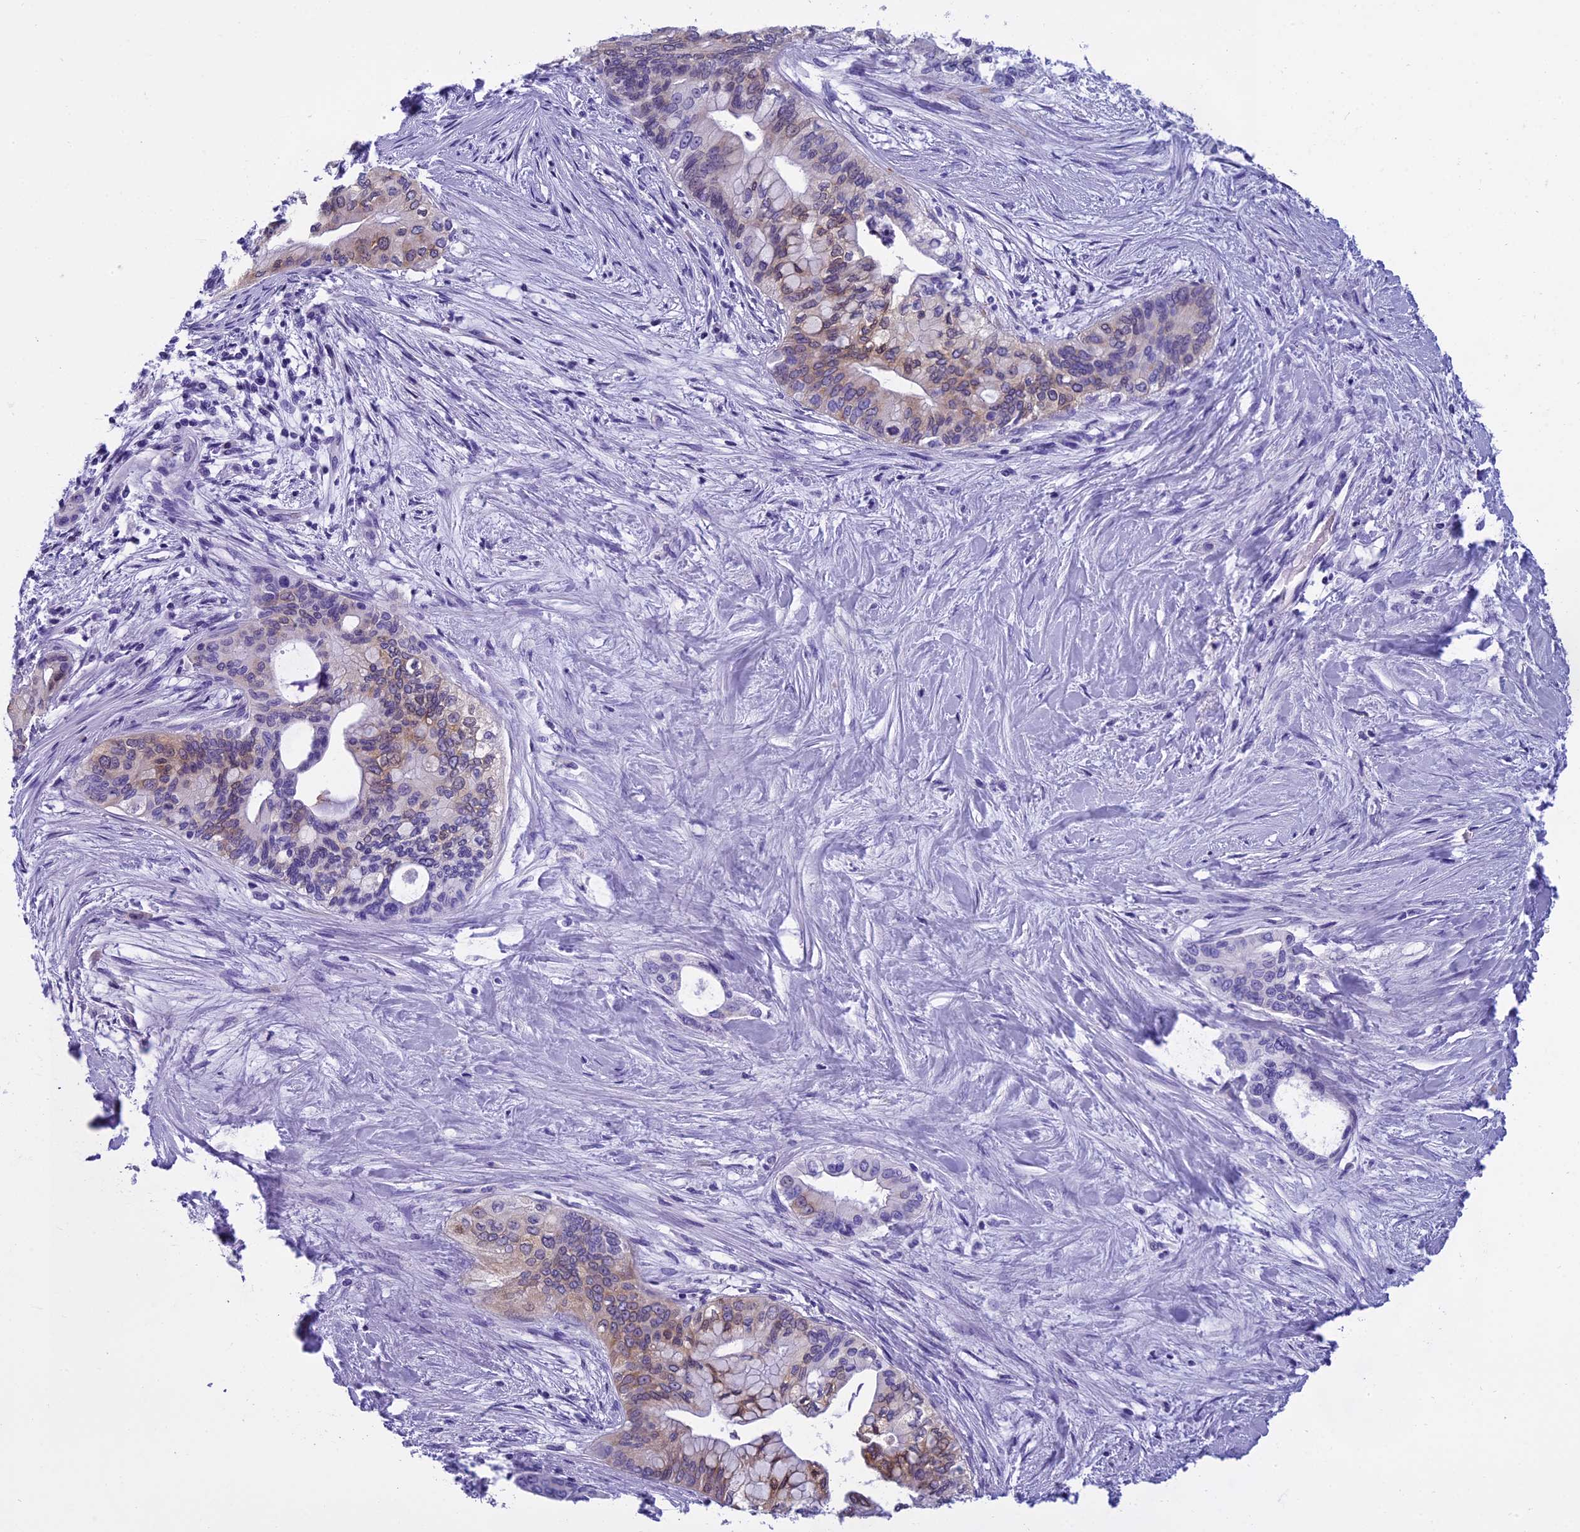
{"staining": {"intensity": "moderate", "quantity": "25%-75%", "location": "cytoplasmic/membranous"}, "tissue": "pancreatic cancer", "cell_type": "Tumor cells", "image_type": "cancer", "snomed": [{"axis": "morphology", "description": "Adenocarcinoma, NOS"}, {"axis": "topography", "description": "Pancreas"}], "caption": "A micrograph of adenocarcinoma (pancreatic) stained for a protein reveals moderate cytoplasmic/membranous brown staining in tumor cells.", "gene": "KCTD14", "patient": {"sex": "male", "age": 46}}